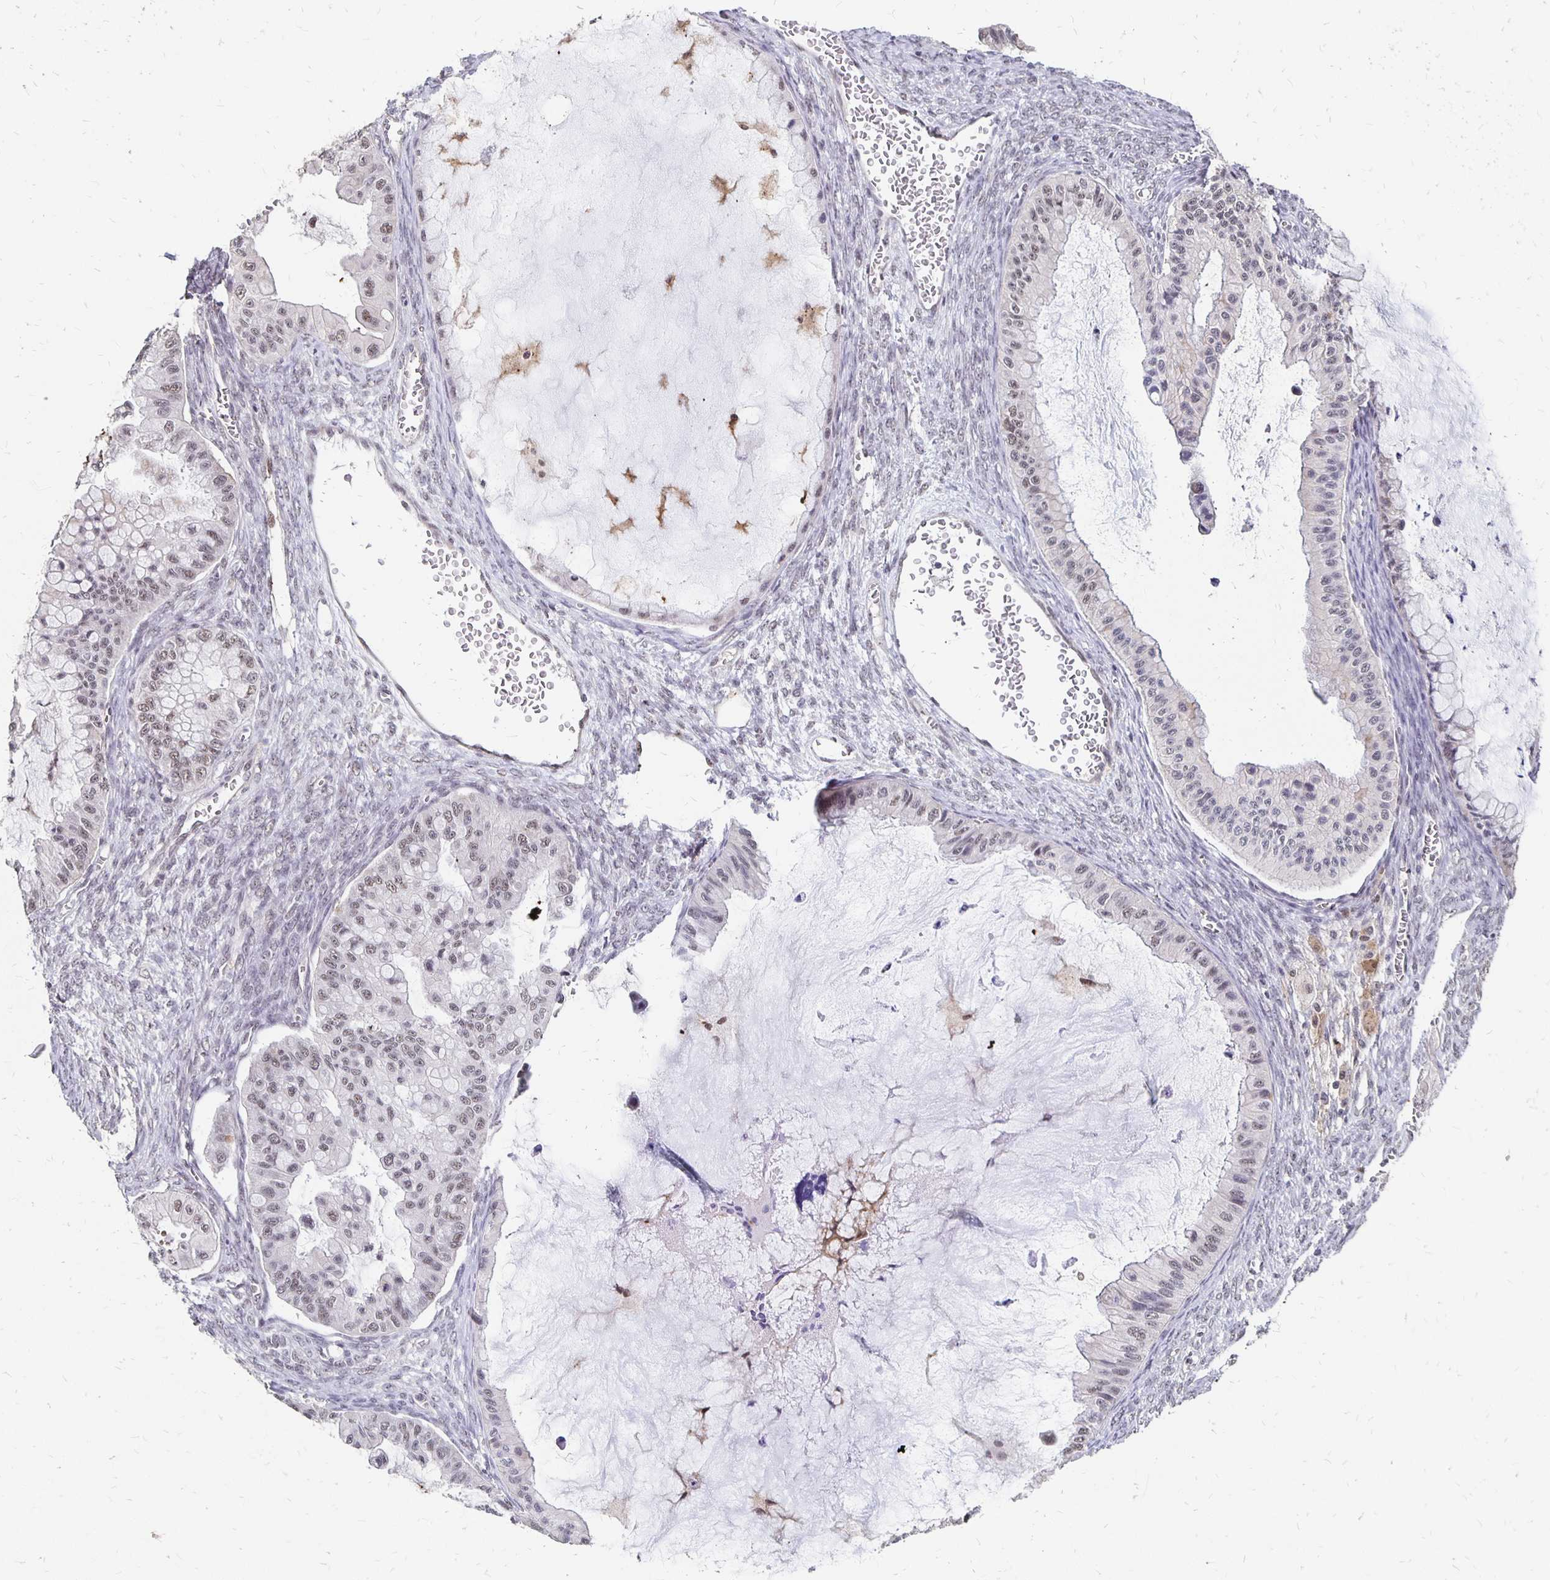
{"staining": {"intensity": "weak", "quantity": "<25%", "location": "nuclear"}, "tissue": "ovarian cancer", "cell_type": "Tumor cells", "image_type": "cancer", "snomed": [{"axis": "morphology", "description": "Cystadenocarcinoma, mucinous, NOS"}, {"axis": "topography", "description": "Ovary"}], "caption": "DAB (3,3'-diaminobenzidine) immunohistochemical staining of ovarian cancer (mucinous cystadenocarcinoma) demonstrates no significant positivity in tumor cells.", "gene": "CLASRP", "patient": {"sex": "female", "age": 72}}